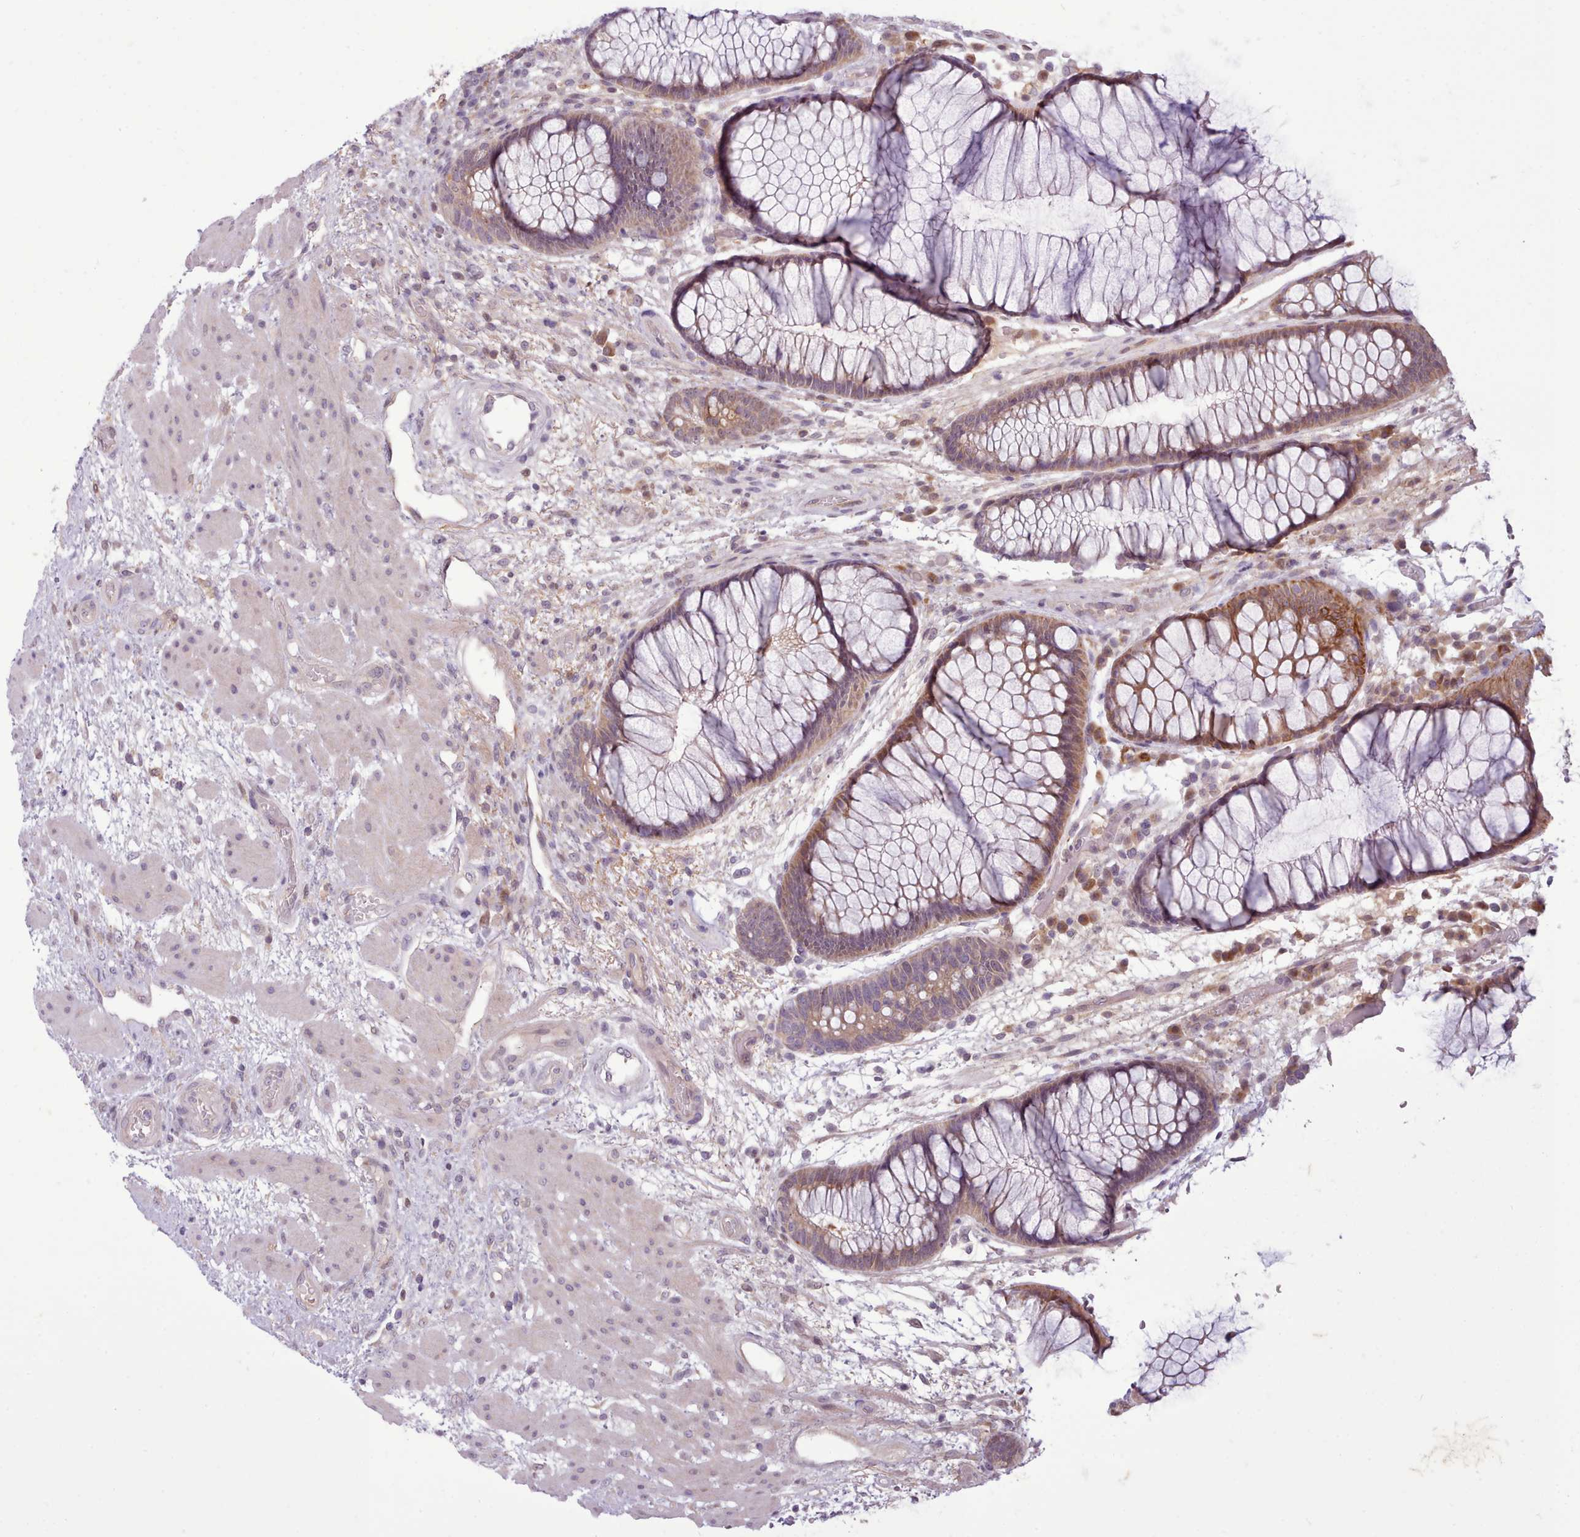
{"staining": {"intensity": "moderate", "quantity": ">75%", "location": "cytoplasmic/membranous"}, "tissue": "rectum", "cell_type": "Glandular cells", "image_type": "normal", "snomed": [{"axis": "morphology", "description": "Normal tissue, NOS"}, {"axis": "topography", "description": "Rectum"}], "caption": "Protein expression analysis of benign rectum shows moderate cytoplasmic/membranous staining in approximately >75% of glandular cells. Nuclei are stained in blue.", "gene": "NMRK1", "patient": {"sex": "male", "age": 51}}